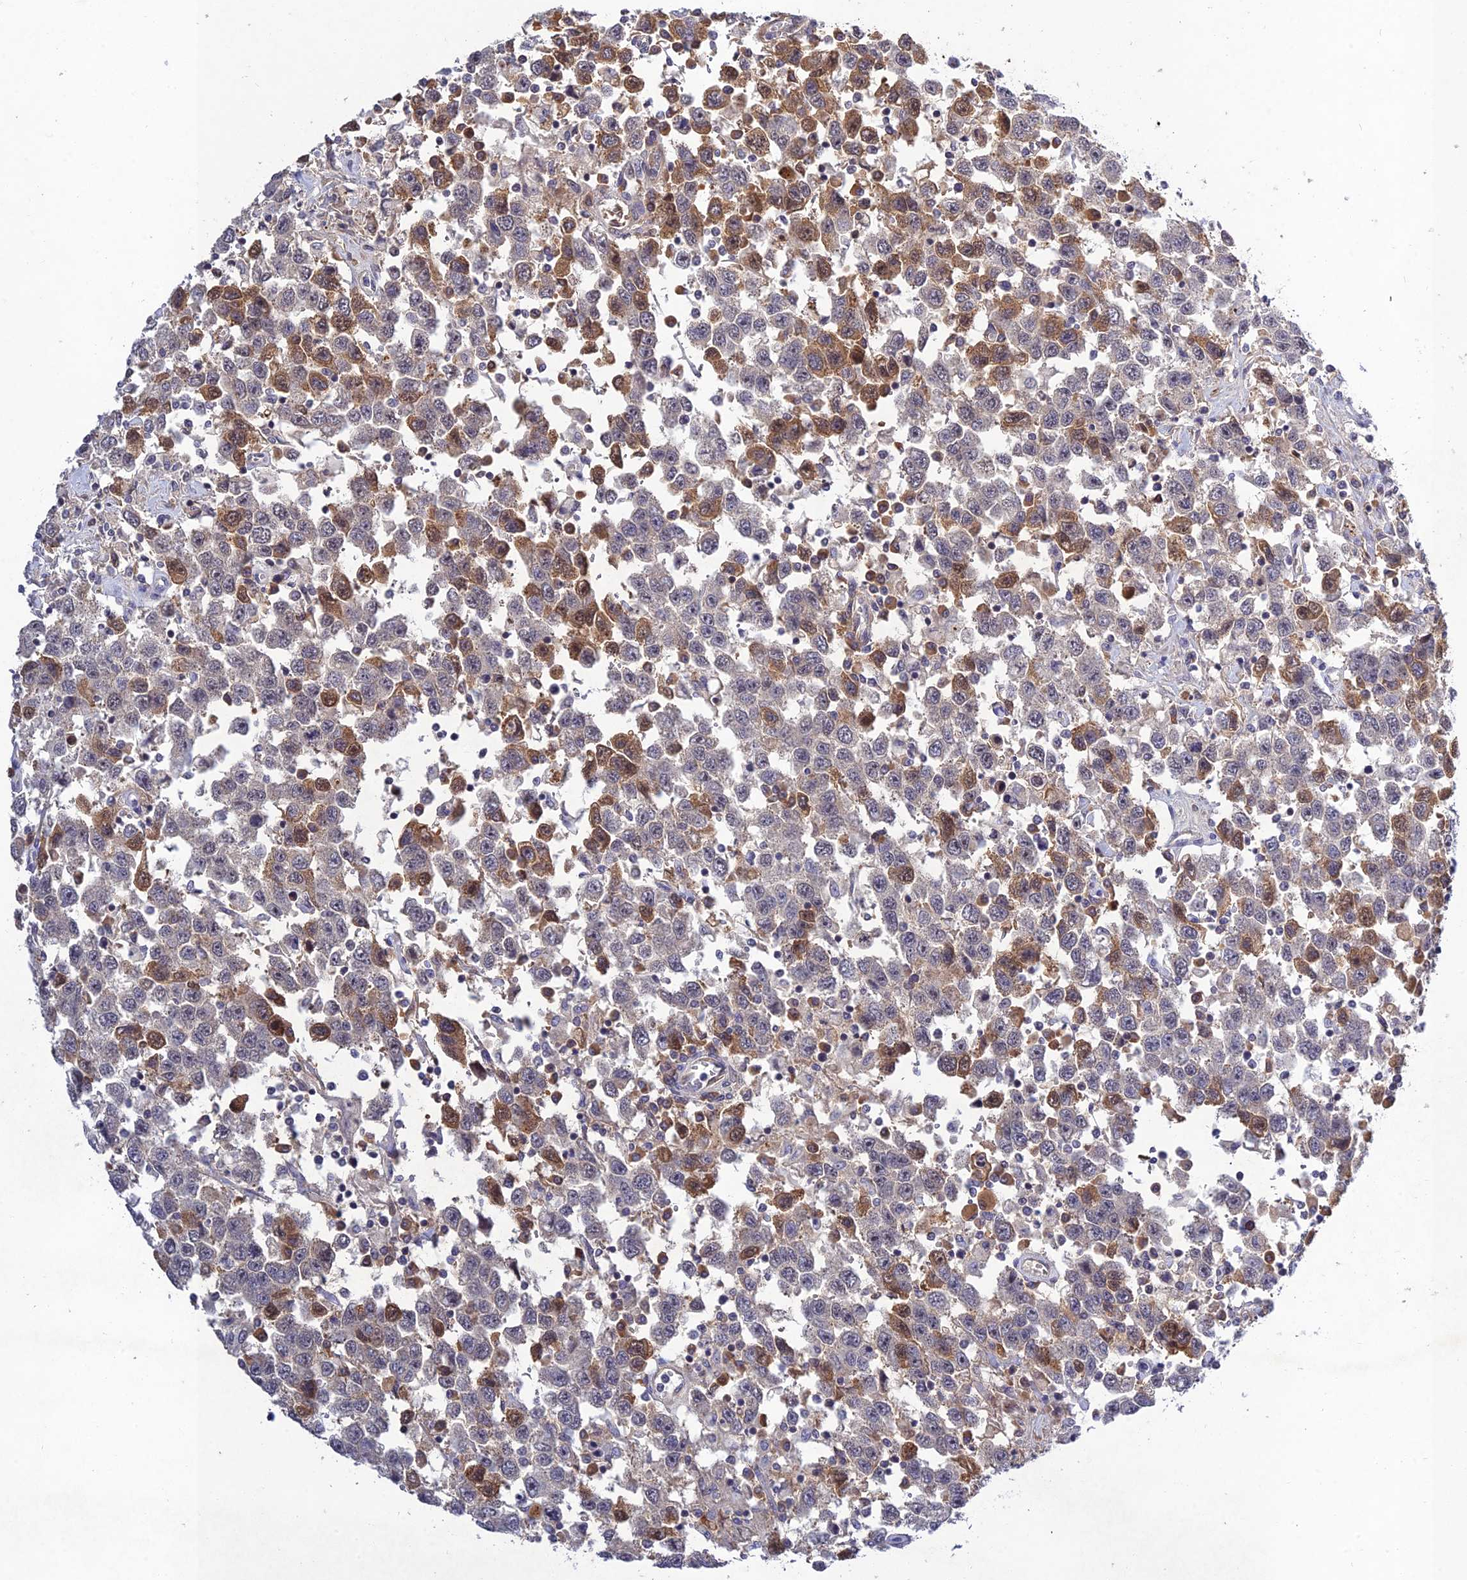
{"staining": {"intensity": "moderate", "quantity": "<25%", "location": "cytoplasmic/membranous"}, "tissue": "testis cancer", "cell_type": "Tumor cells", "image_type": "cancer", "snomed": [{"axis": "morphology", "description": "Seminoma, NOS"}, {"axis": "topography", "description": "Testis"}], "caption": "Immunohistochemistry (IHC) (DAB) staining of human seminoma (testis) shows moderate cytoplasmic/membranous protein staining in approximately <25% of tumor cells.", "gene": "CHST5", "patient": {"sex": "male", "age": 41}}